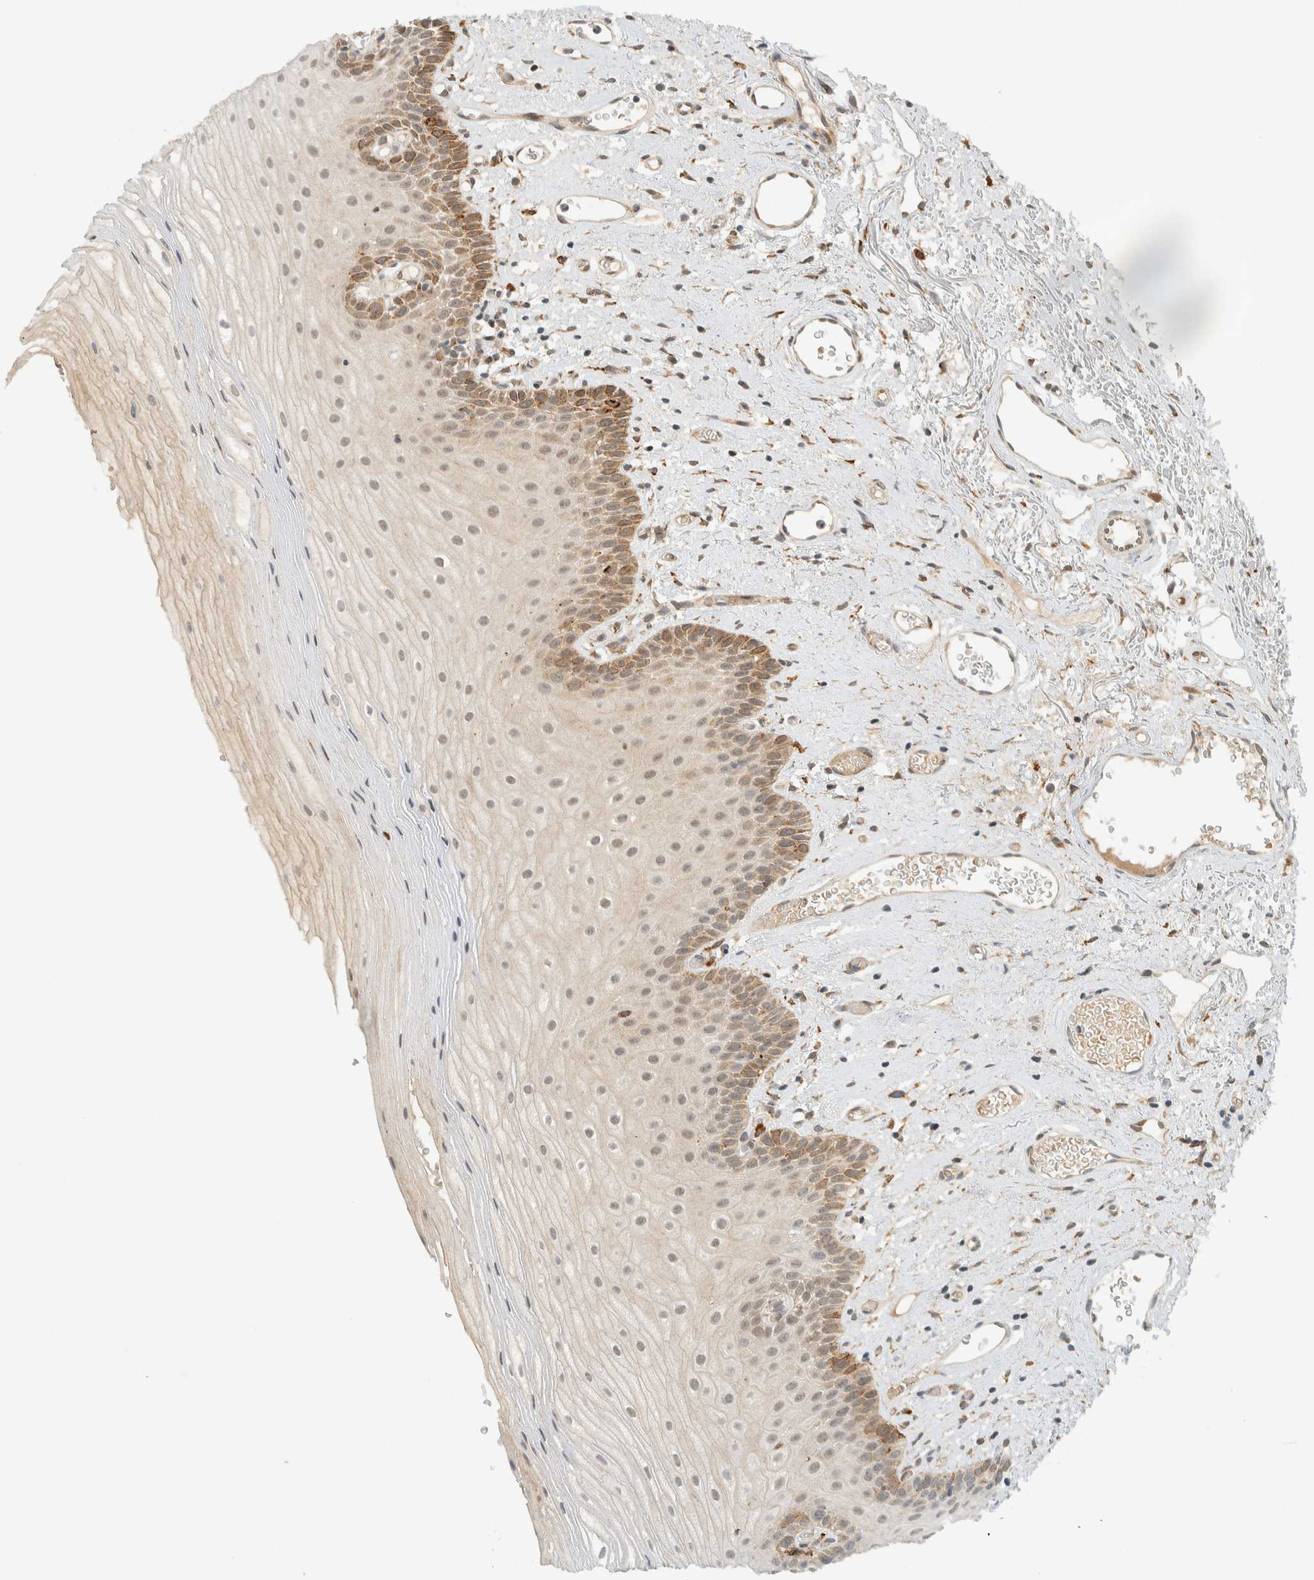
{"staining": {"intensity": "moderate", "quantity": "<25%", "location": "cytoplasmic/membranous,nuclear"}, "tissue": "oral mucosa", "cell_type": "Squamous epithelial cells", "image_type": "normal", "snomed": [{"axis": "morphology", "description": "Normal tissue, NOS"}, {"axis": "topography", "description": "Oral tissue"}], "caption": "Human oral mucosa stained with a brown dye displays moderate cytoplasmic/membranous,nuclear positive expression in approximately <25% of squamous epithelial cells.", "gene": "ITPRID1", "patient": {"sex": "male", "age": 52}}